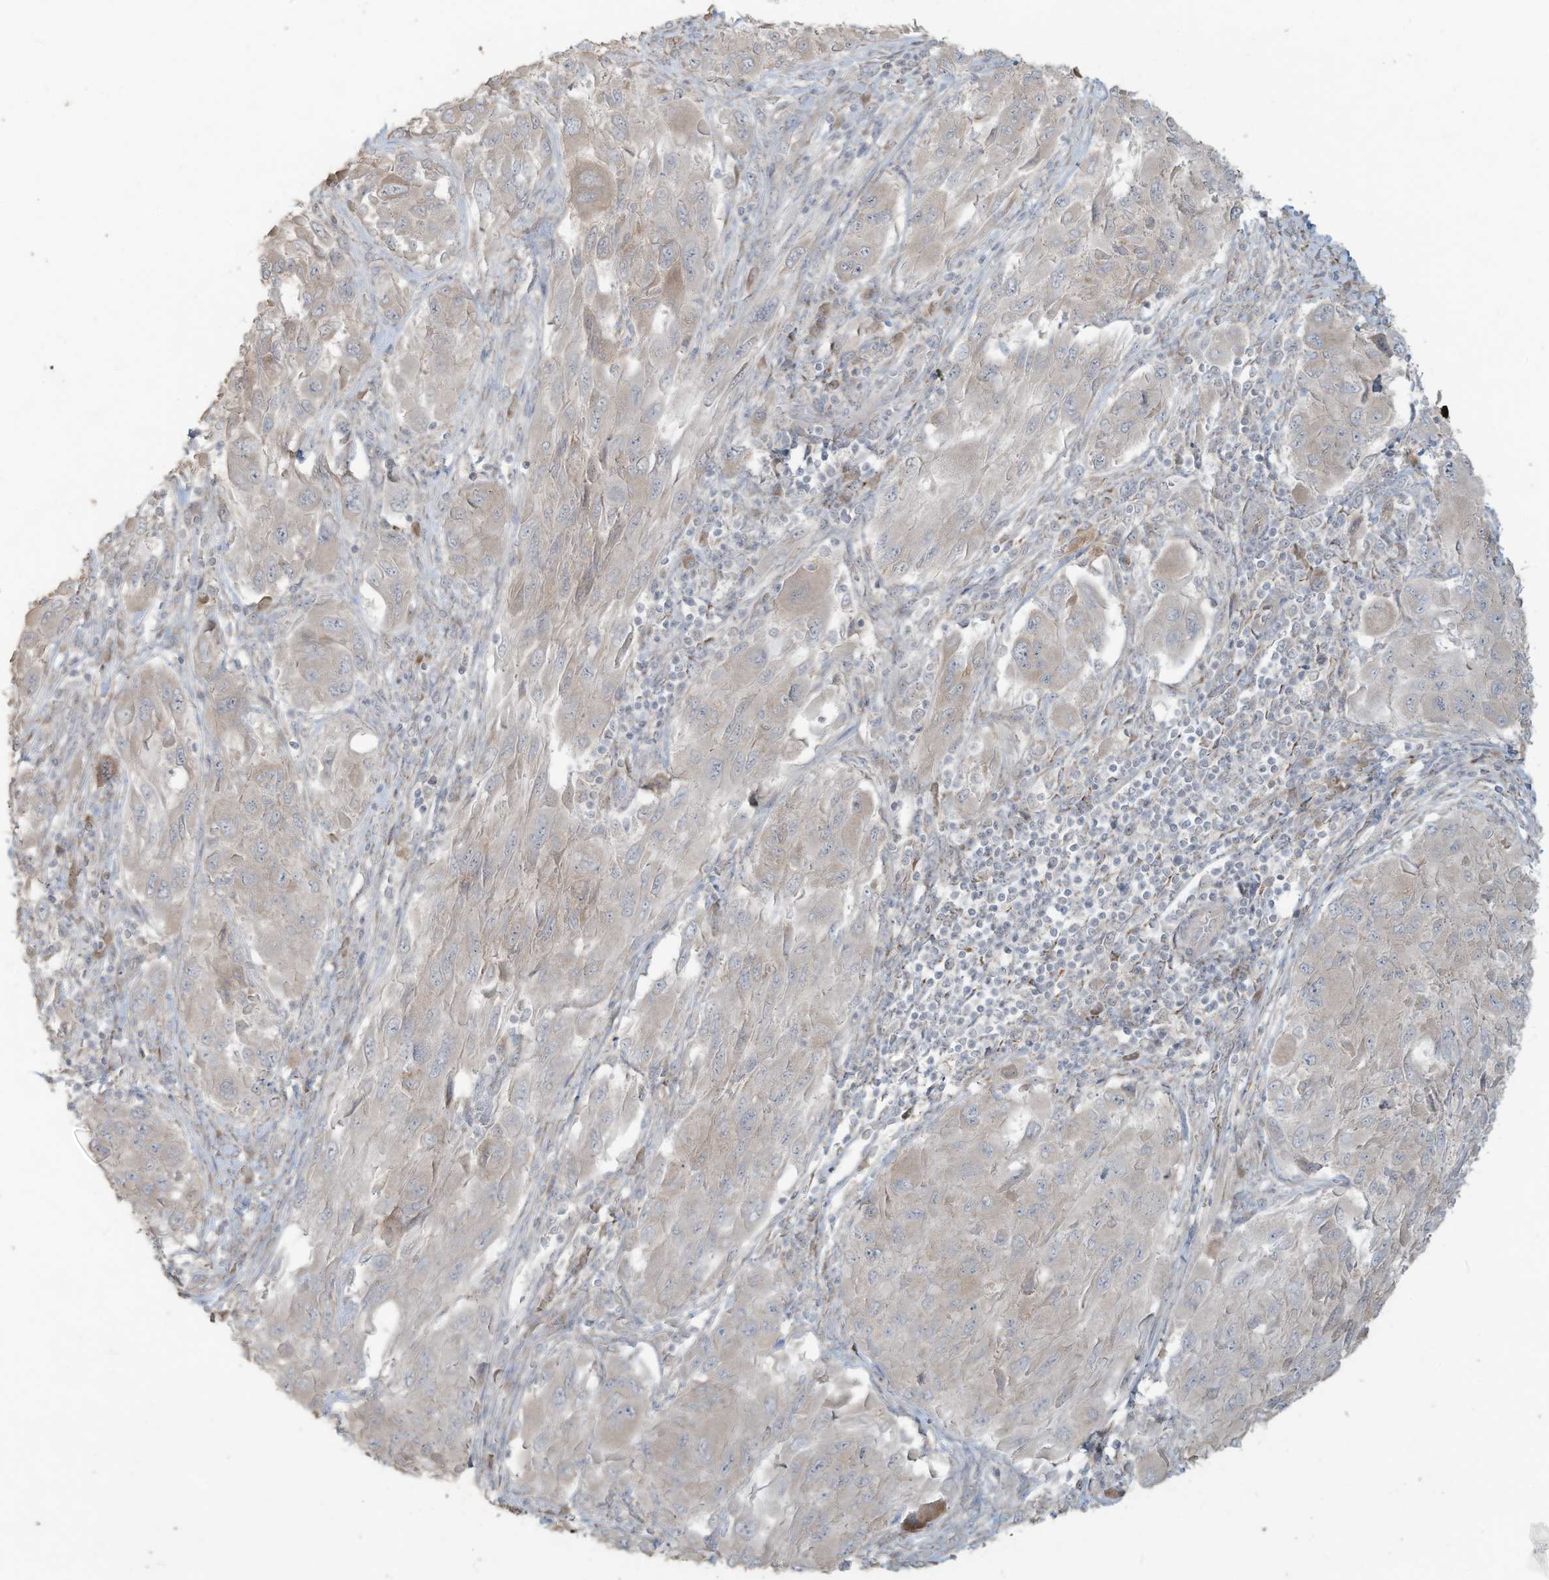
{"staining": {"intensity": "negative", "quantity": "none", "location": "none"}, "tissue": "melanoma", "cell_type": "Tumor cells", "image_type": "cancer", "snomed": [{"axis": "morphology", "description": "Malignant melanoma, NOS"}, {"axis": "topography", "description": "Skin"}], "caption": "This is an IHC image of human melanoma. There is no expression in tumor cells.", "gene": "MAGIX", "patient": {"sex": "female", "age": 91}}